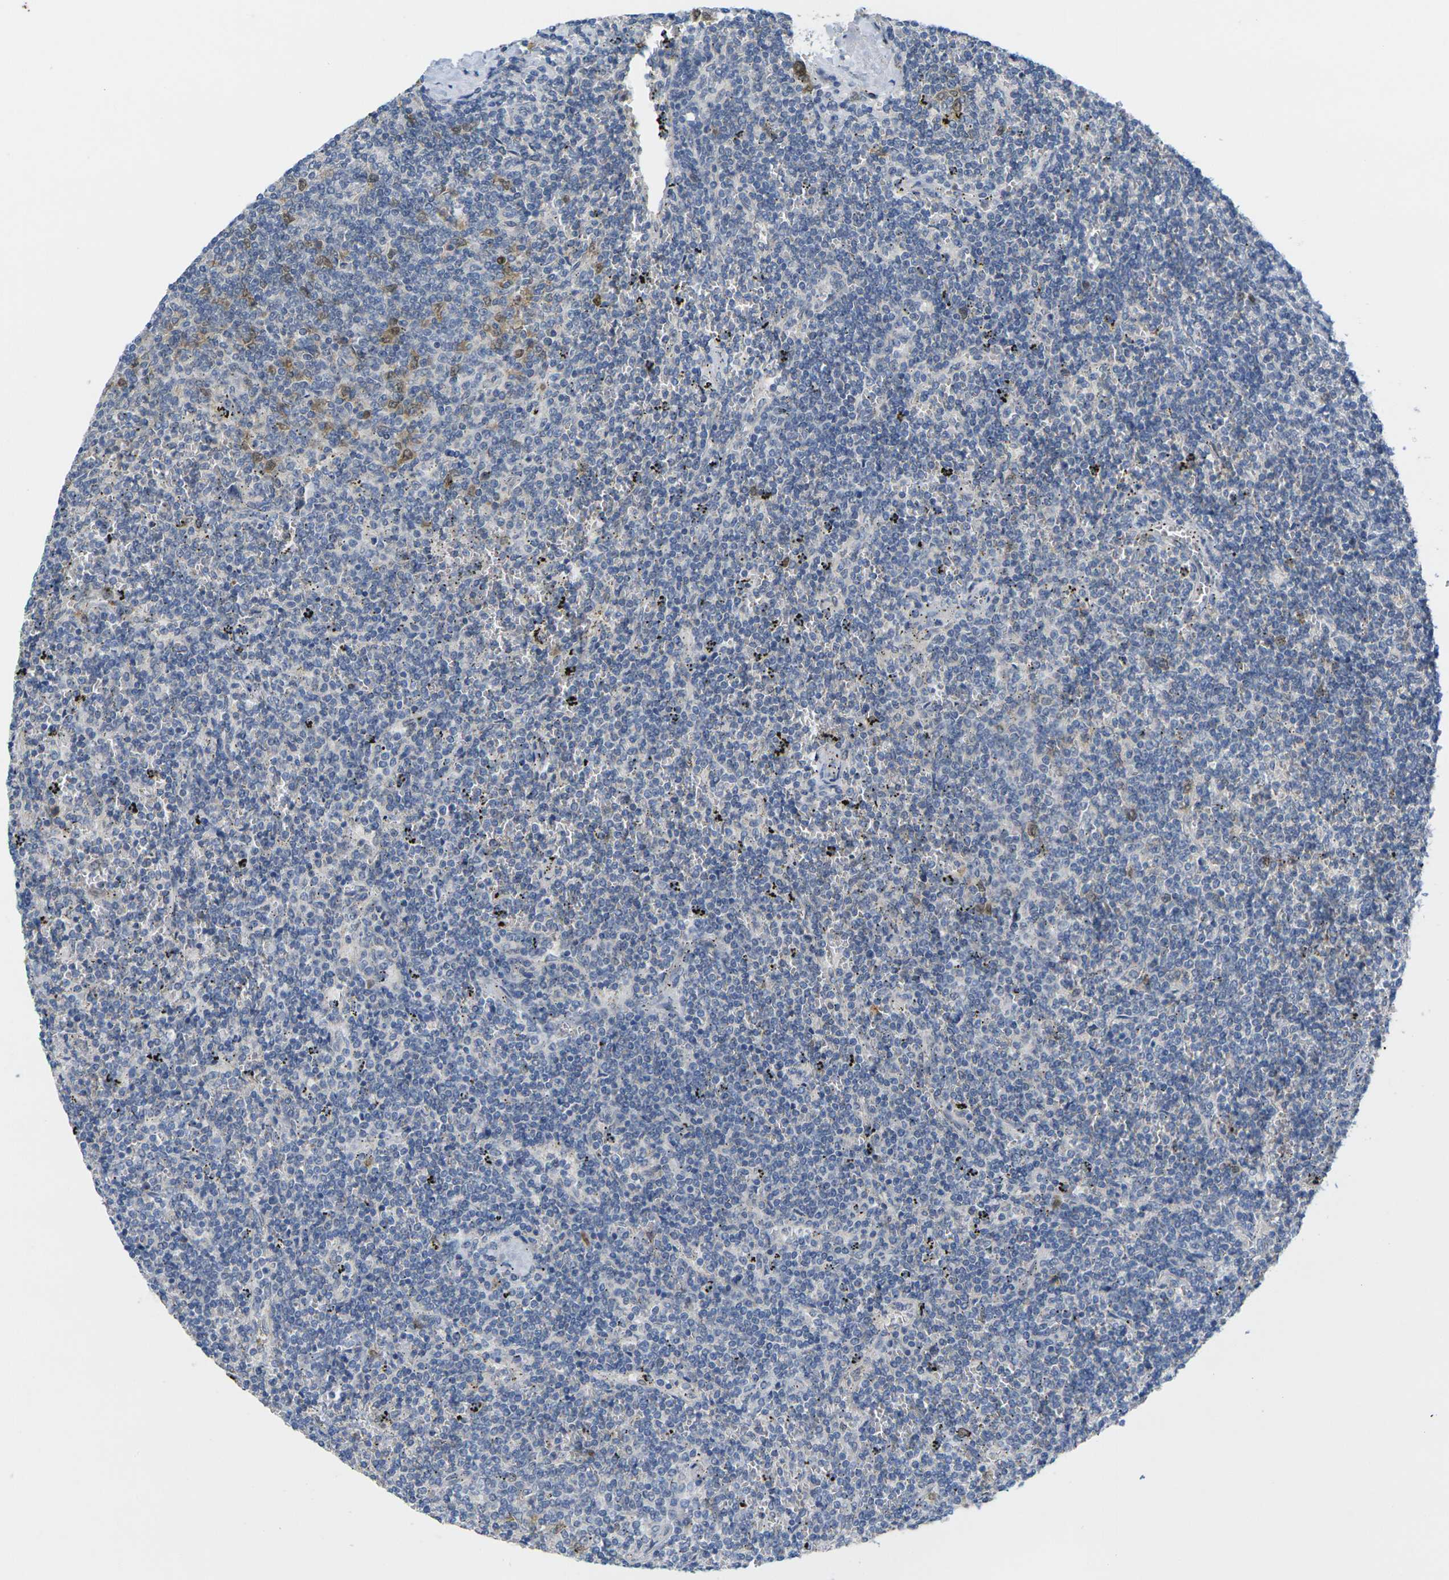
{"staining": {"intensity": "moderate", "quantity": "<25%", "location": "nuclear"}, "tissue": "lymphoma", "cell_type": "Tumor cells", "image_type": "cancer", "snomed": [{"axis": "morphology", "description": "Malignant lymphoma, non-Hodgkin's type, Low grade"}, {"axis": "topography", "description": "Spleen"}], "caption": "High-magnification brightfield microscopy of lymphoma stained with DAB (3,3'-diaminobenzidine) (brown) and counterstained with hematoxylin (blue). tumor cells exhibit moderate nuclear positivity is identified in about<25% of cells.", "gene": "CDK2", "patient": {"sex": "female", "age": 50}}